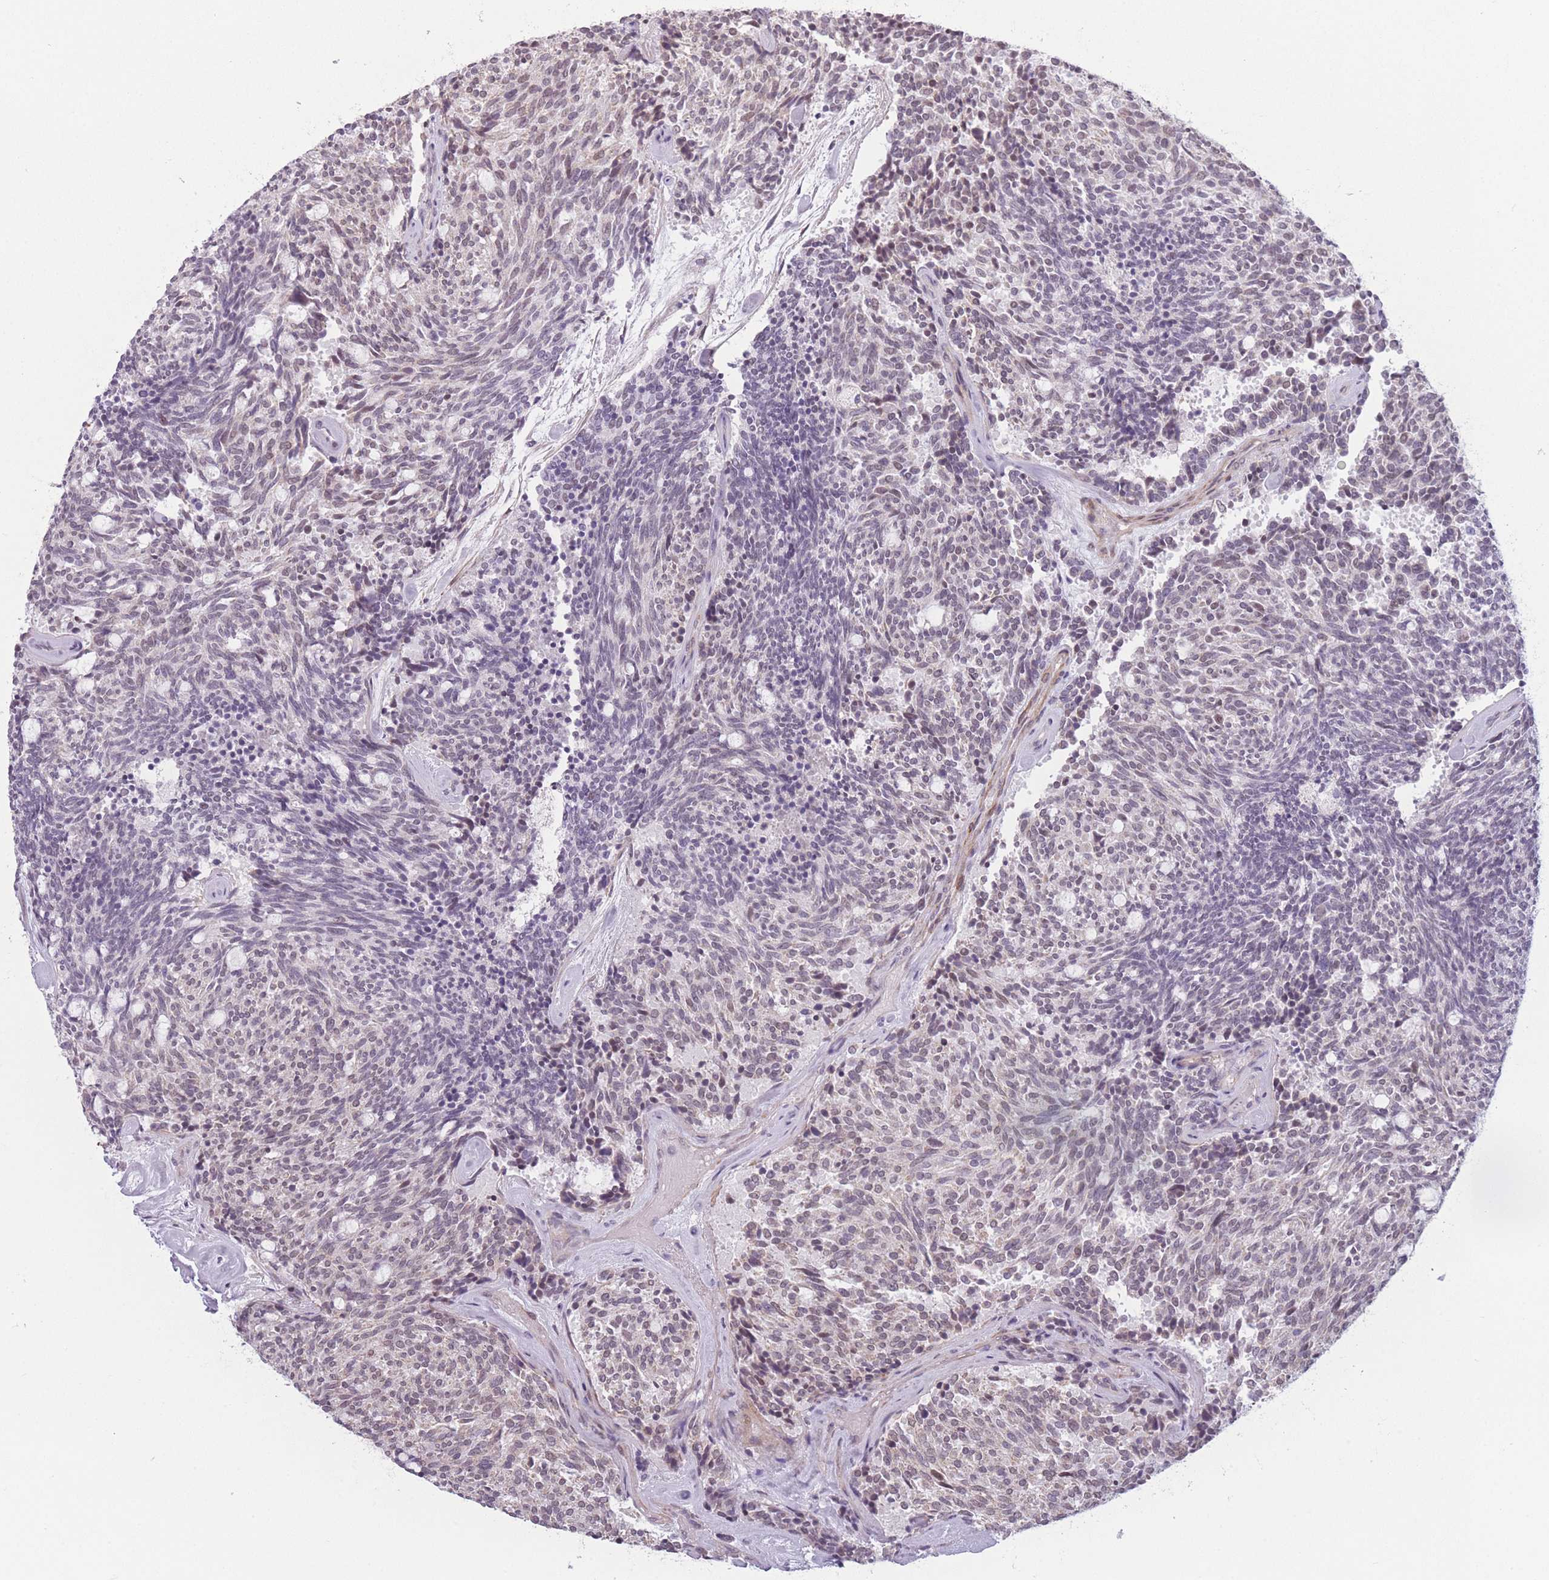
{"staining": {"intensity": "moderate", "quantity": "<25%", "location": "nuclear"}, "tissue": "carcinoid", "cell_type": "Tumor cells", "image_type": "cancer", "snomed": [{"axis": "morphology", "description": "Carcinoid, malignant, NOS"}, {"axis": "topography", "description": "Pancreas"}], "caption": "Immunohistochemistry (IHC) (DAB (3,3'-diaminobenzidine)) staining of human carcinoid (malignant) reveals moderate nuclear protein expression in approximately <25% of tumor cells.", "gene": "SIN3B", "patient": {"sex": "female", "age": 54}}